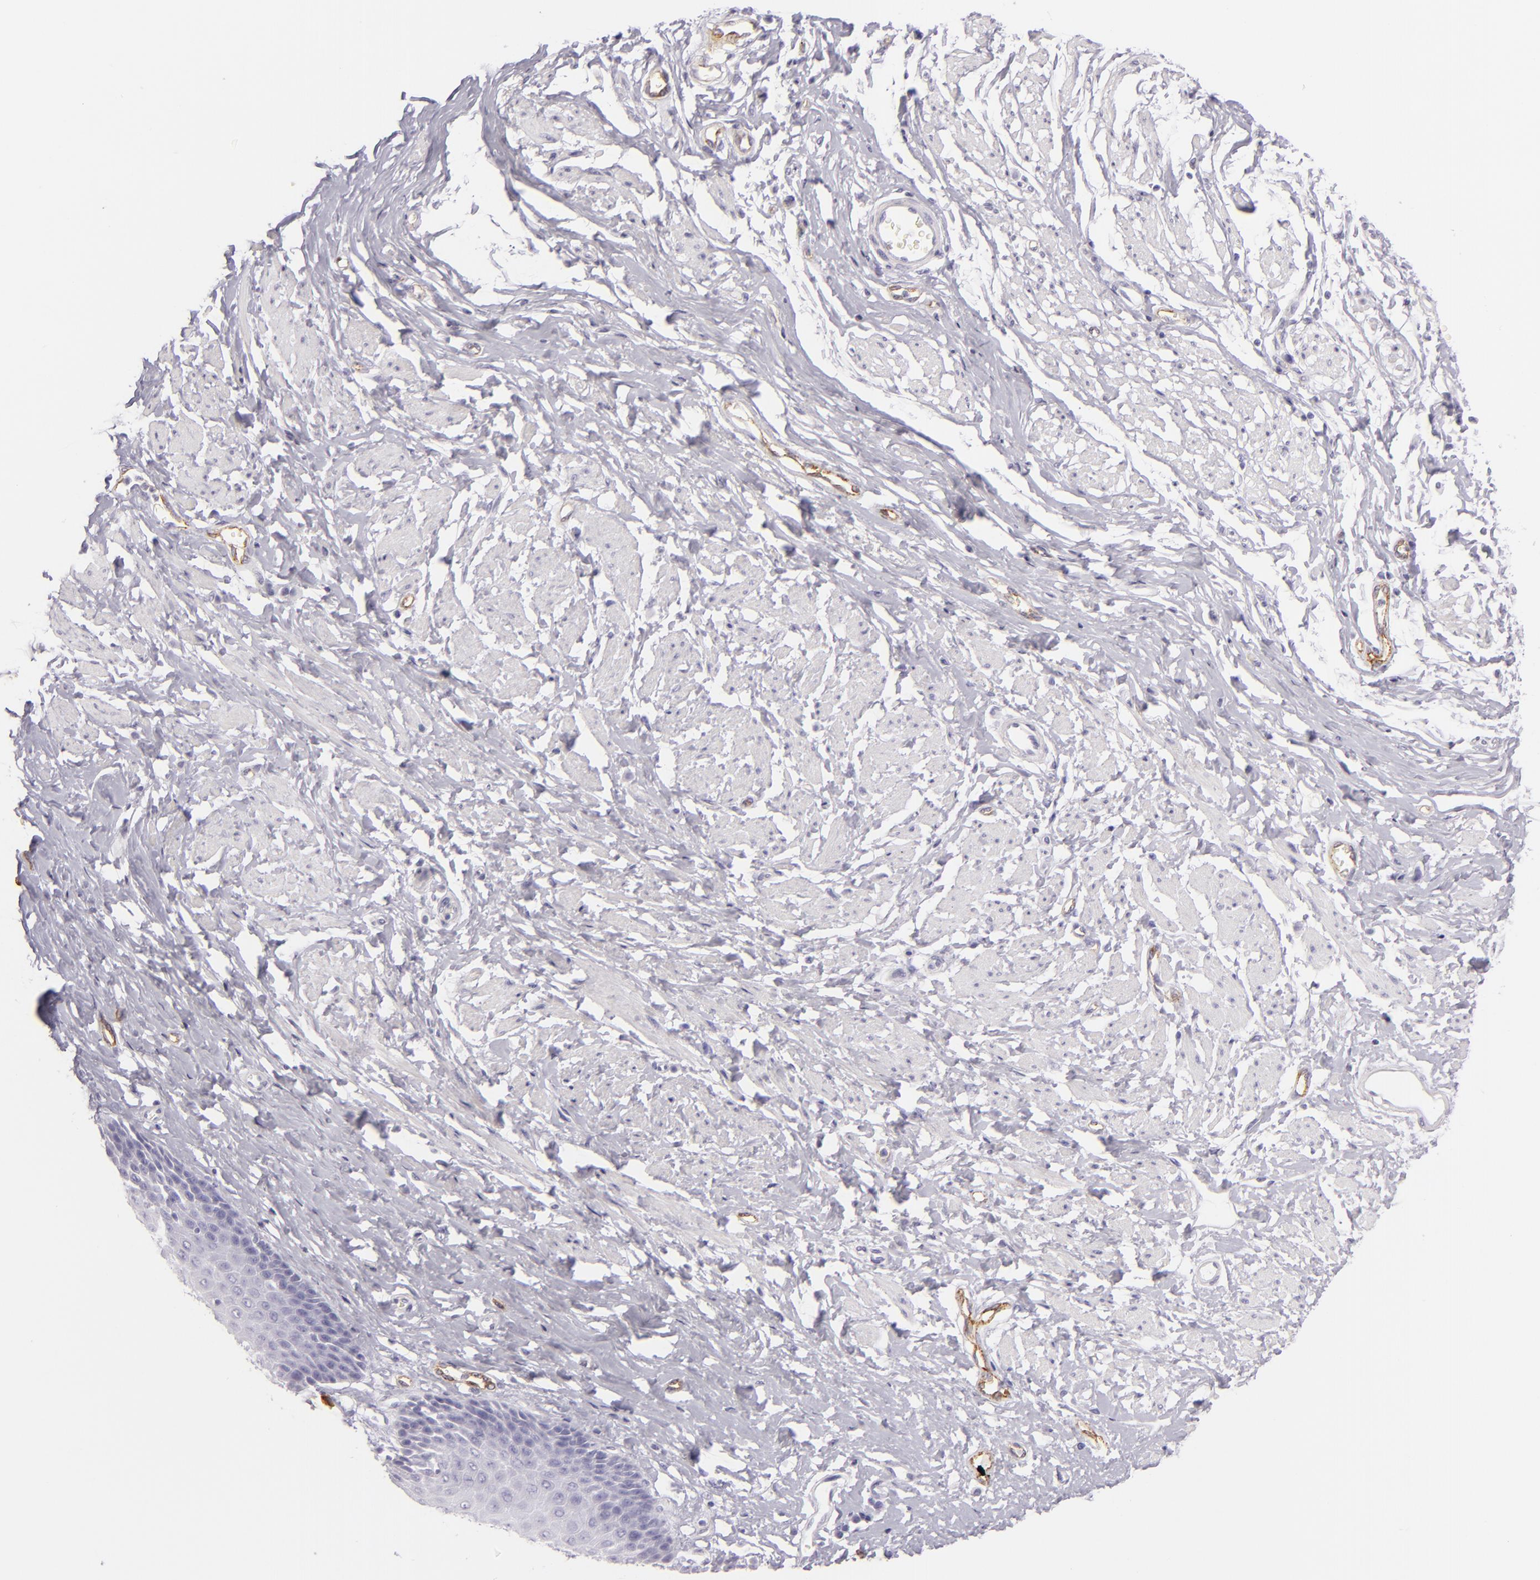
{"staining": {"intensity": "negative", "quantity": "none", "location": "none"}, "tissue": "esophagus", "cell_type": "Squamous epithelial cells", "image_type": "normal", "snomed": [{"axis": "morphology", "description": "Normal tissue, NOS"}, {"axis": "topography", "description": "Esophagus"}], "caption": "The photomicrograph reveals no staining of squamous epithelial cells in unremarkable esophagus.", "gene": "SELP", "patient": {"sex": "male", "age": 70}}